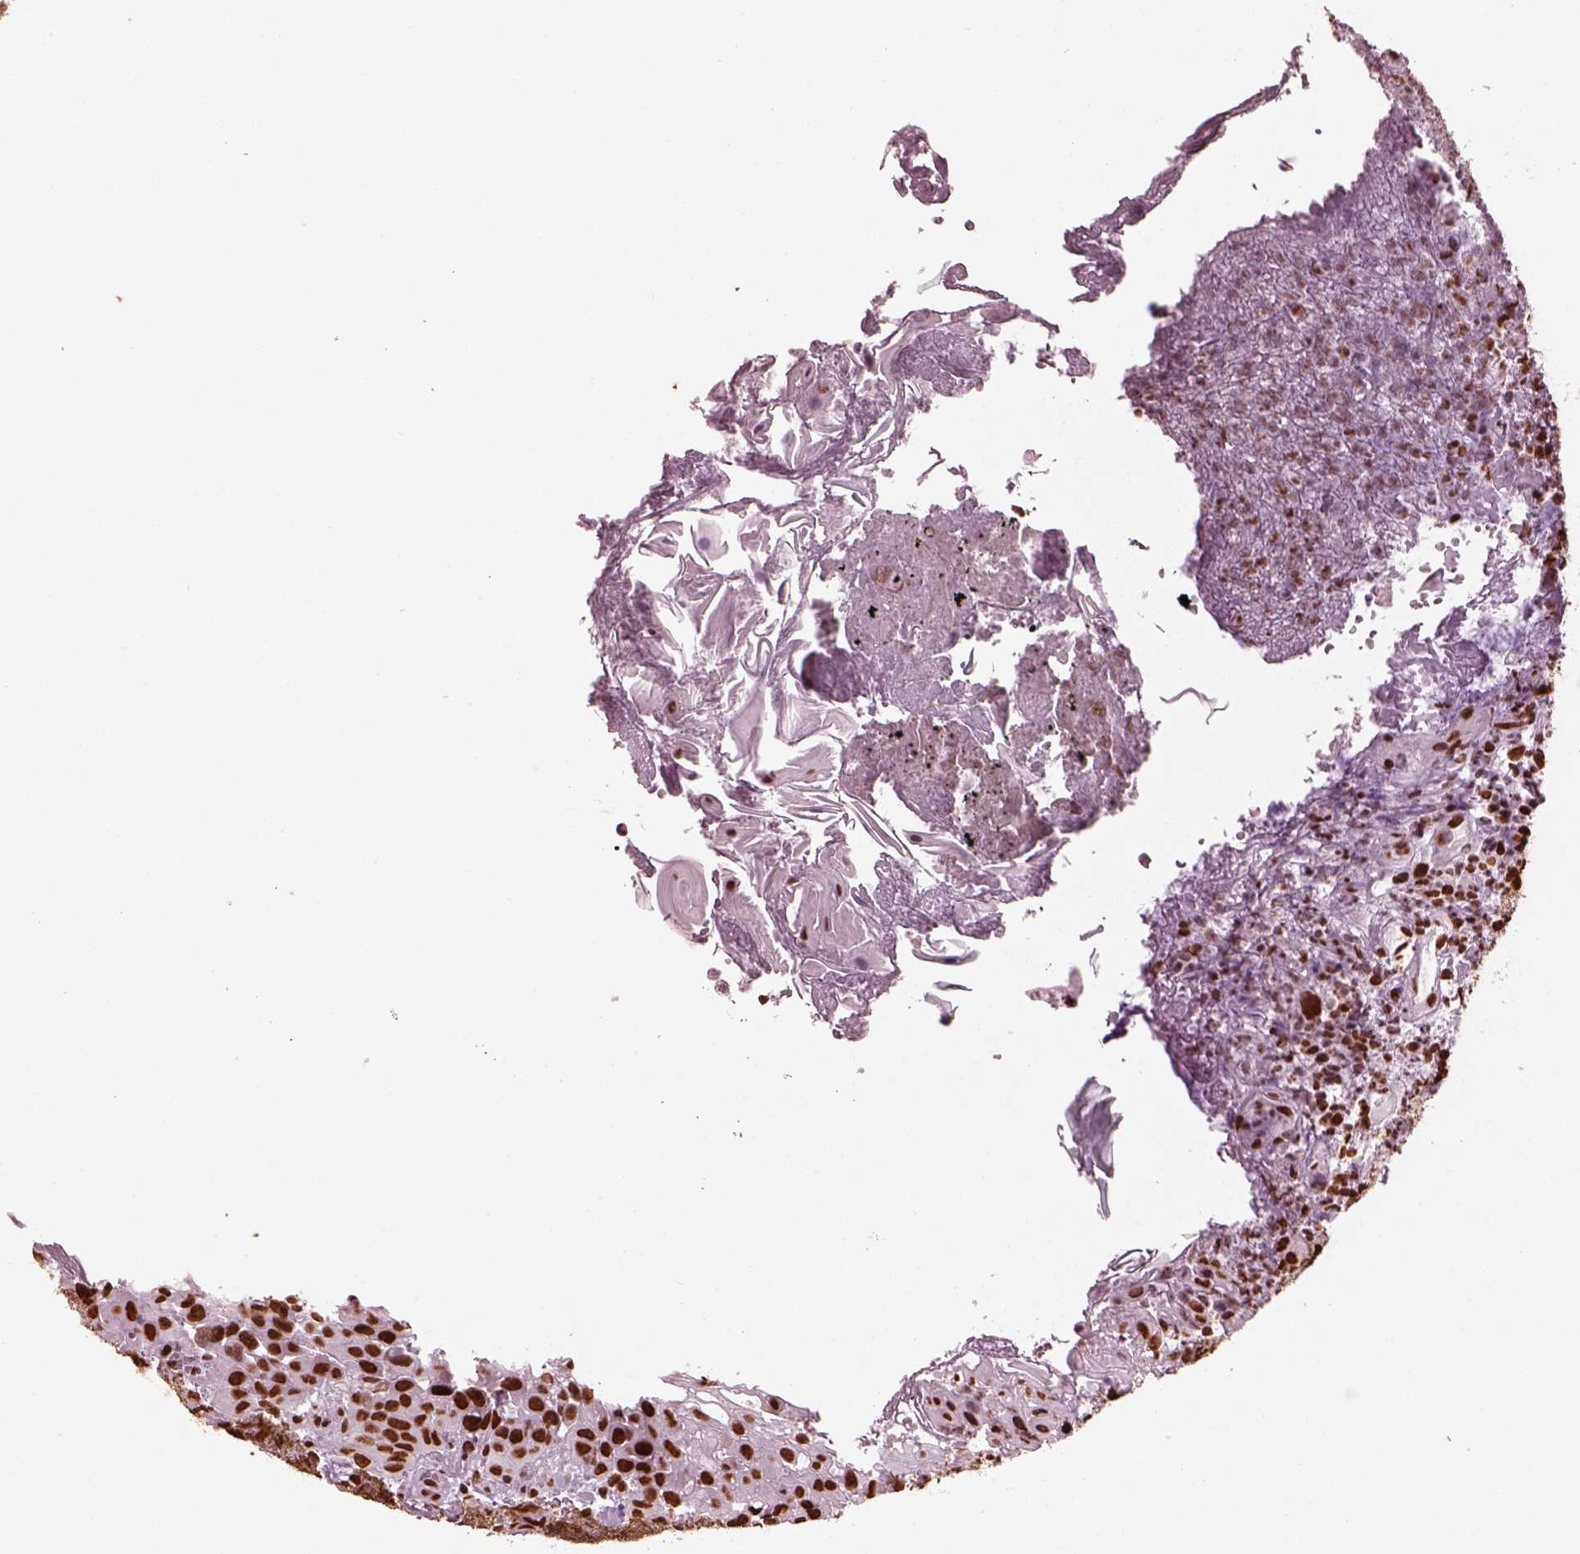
{"staining": {"intensity": "strong", "quantity": ">75%", "location": "nuclear"}, "tissue": "head and neck cancer", "cell_type": "Tumor cells", "image_type": "cancer", "snomed": [{"axis": "morphology", "description": "Normal tissue, NOS"}, {"axis": "morphology", "description": "Squamous cell carcinoma, NOS"}, {"axis": "topography", "description": "Oral tissue"}, {"axis": "topography", "description": "Tounge, NOS"}, {"axis": "topography", "description": "Head-Neck"}], "caption": "IHC (DAB) staining of human head and neck squamous cell carcinoma exhibits strong nuclear protein expression in about >75% of tumor cells.", "gene": "CBFA2T3", "patient": {"sex": "male", "age": 62}}